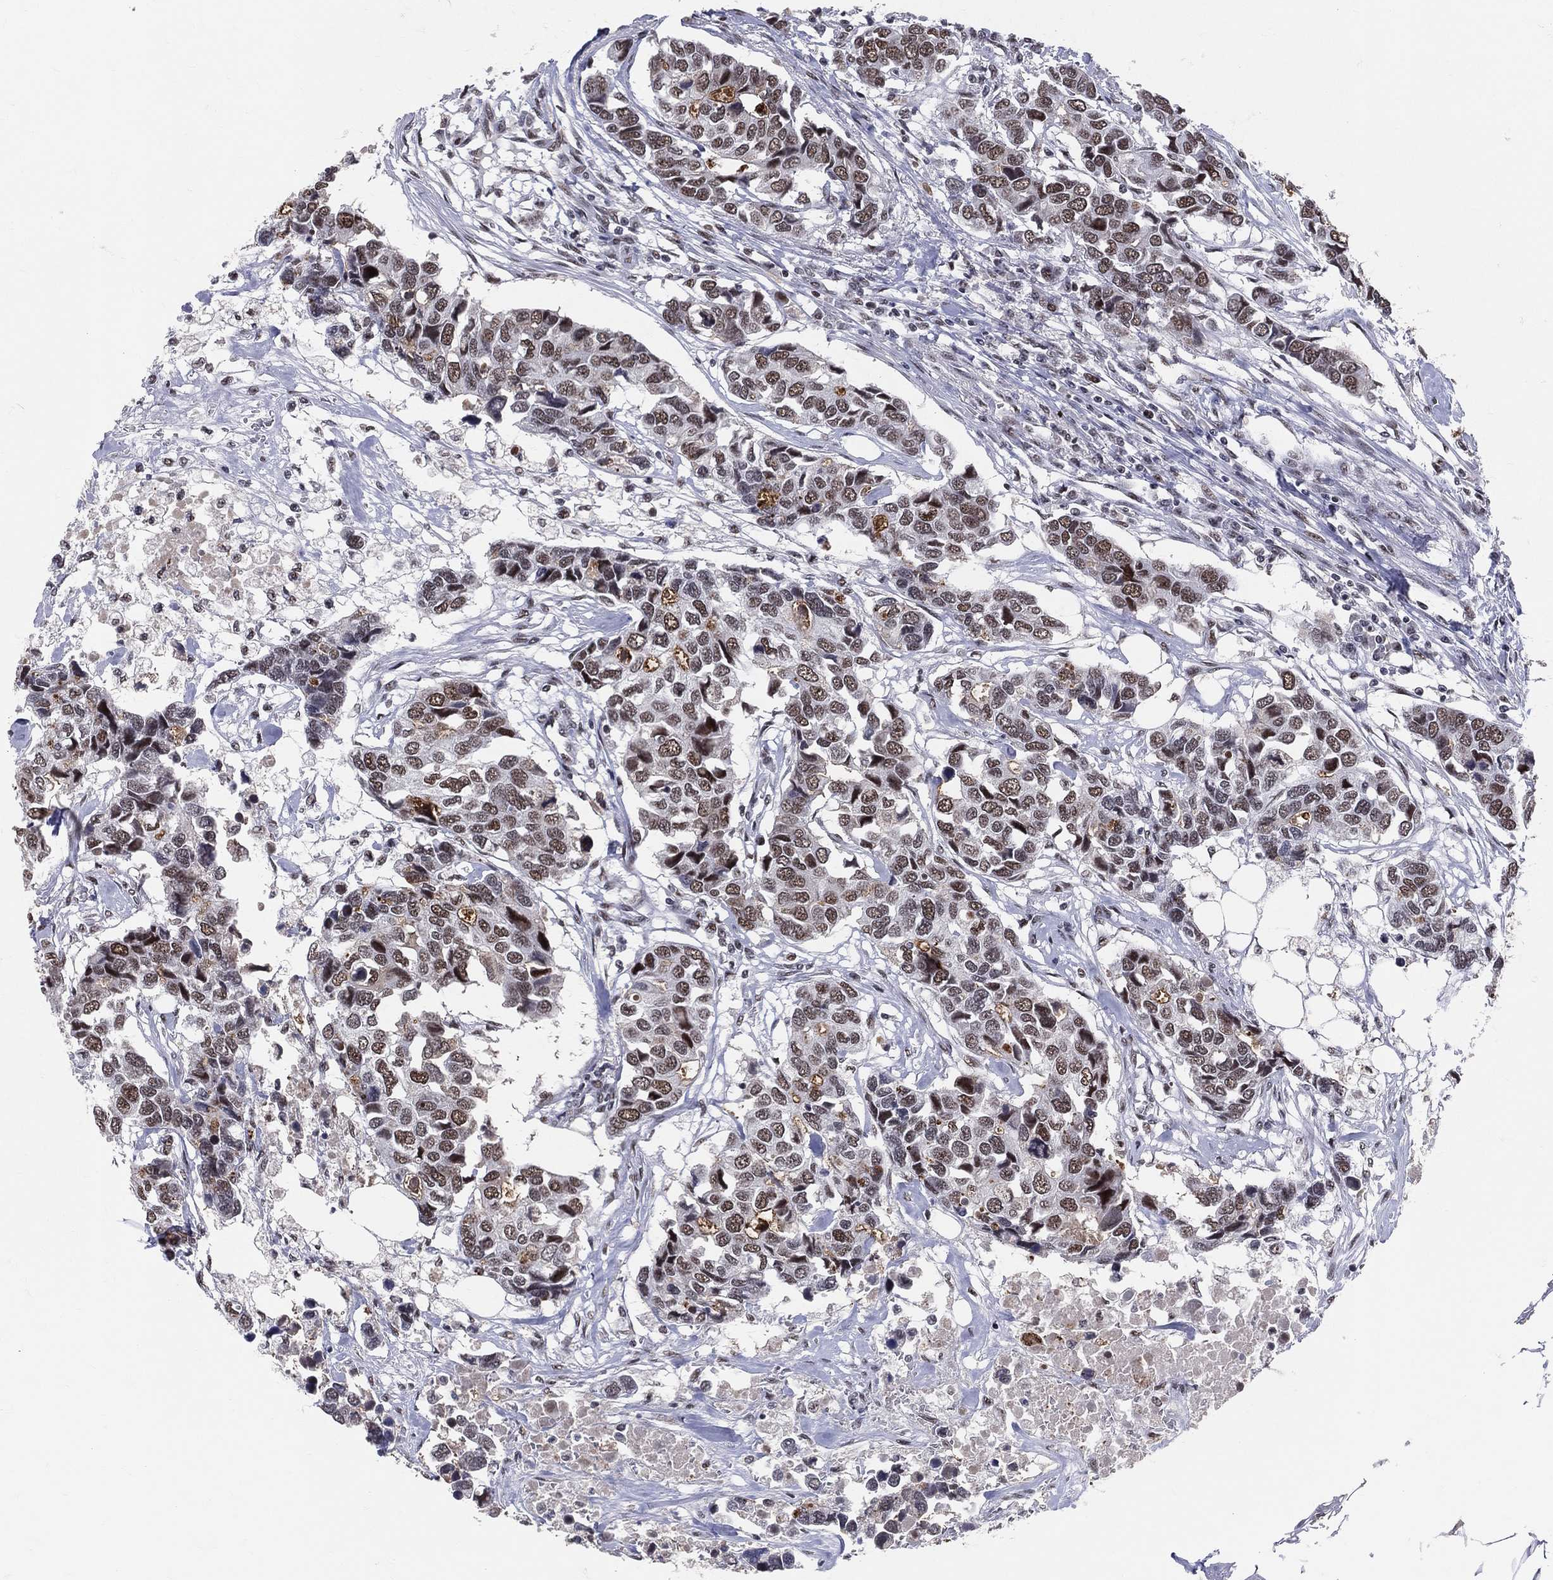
{"staining": {"intensity": "strong", "quantity": "25%-75%", "location": "nuclear"}, "tissue": "breast cancer", "cell_type": "Tumor cells", "image_type": "cancer", "snomed": [{"axis": "morphology", "description": "Duct carcinoma"}, {"axis": "topography", "description": "Breast"}], "caption": "A histopathology image of breast cancer stained for a protein reveals strong nuclear brown staining in tumor cells. (Brightfield microscopy of DAB IHC at high magnification).", "gene": "CDK7", "patient": {"sex": "female", "age": 83}}